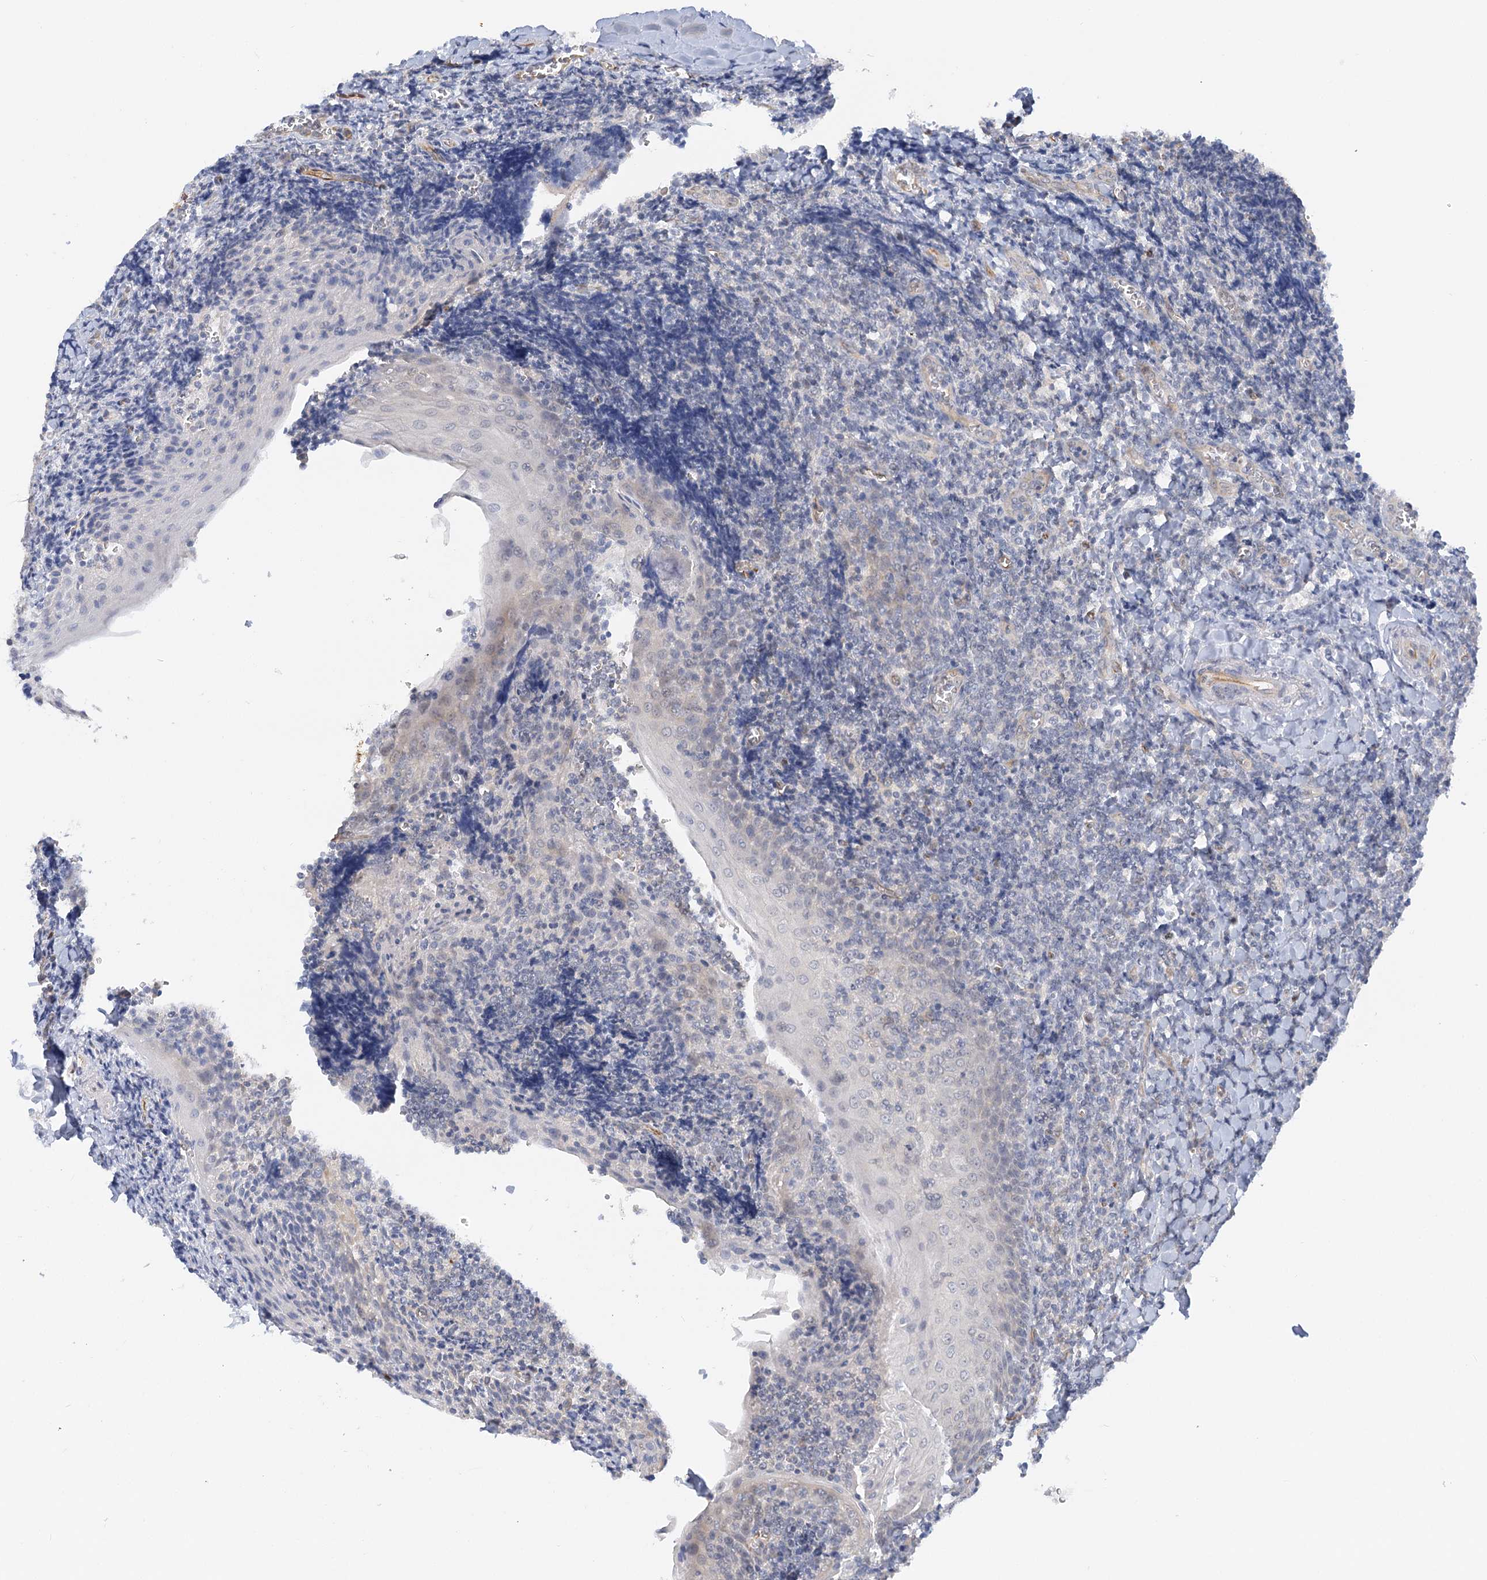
{"staining": {"intensity": "negative", "quantity": "none", "location": "none"}, "tissue": "tonsil", "cell_type": "Germinal center cells", "image_type": "normal", "snomed": [{"axis": "morphology", "description": "Normal tissue, NOS"}, {"axis": "topography", "description": "Tonsil"}], "caption": "This is an immunohistochemistry (IHC) image of benign human tonsil. There is no expression in germinal center cells.", "gene": "NELL2", "patient": {"sex": "male", "age": 27}}